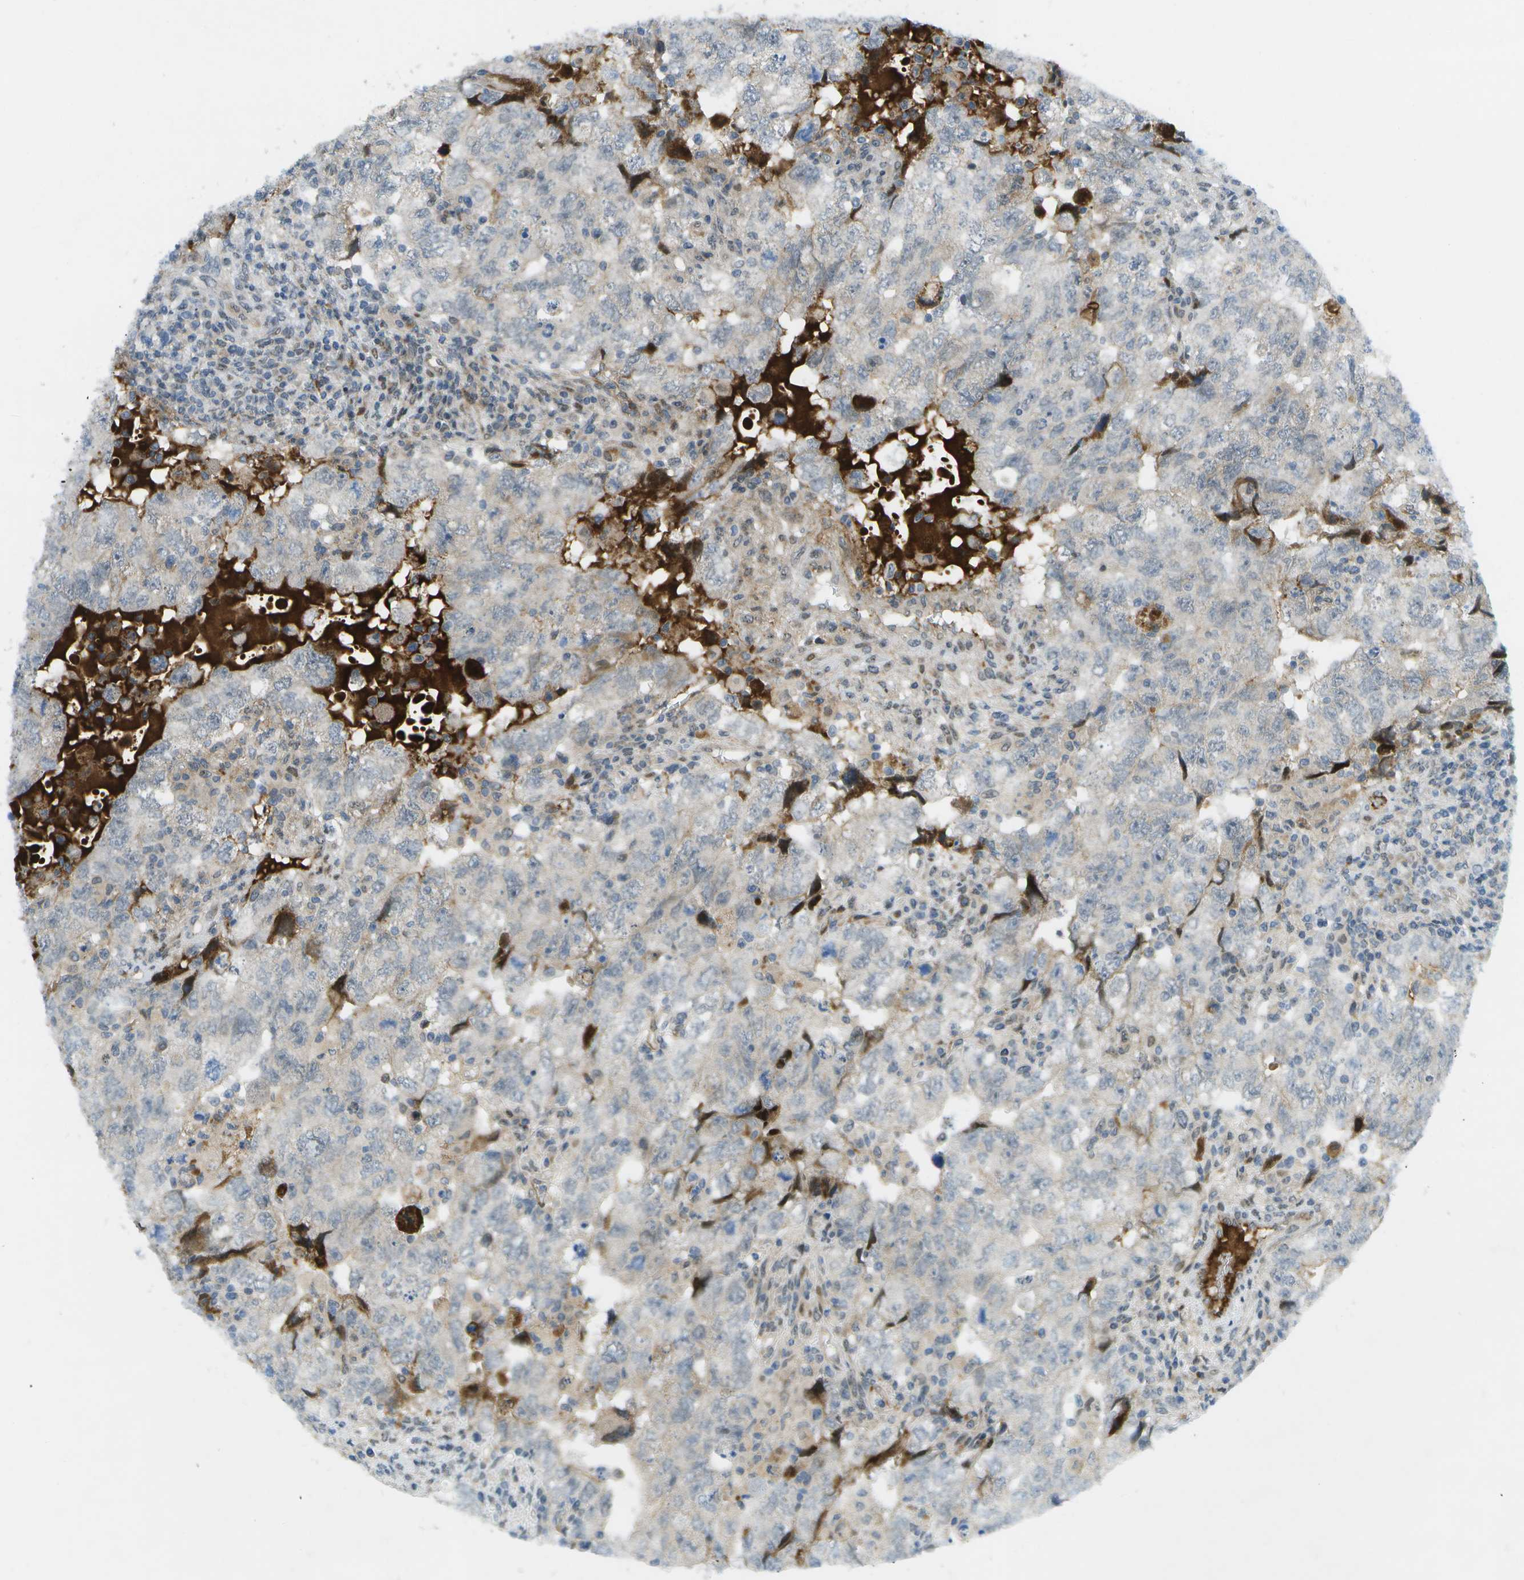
{"staining": {"intensity": "weak", "quantity": "25%-75%", "location": "cytoplasmic/membranous"}, "tissue": "testis cancer", "cell_type": "Tumor cells", "image_type": "cancer", "snomed": [{"axis": "morphology", "description": "Seminoma, NOS"}, {"axis": "topography", "description": "Testis"}], "caption": "High-magnification brightfield microscopy of testis cancer stained with DAB (3,3'-diaminobenzidine) (brown) and counterstained with hematoxylin (blue). tumor cells exhibit weak cytoplasmic/membranous positivity is present in about25%-75% of cells.", "gene": "CACNB4", "patient": {"sex": "male", "age": 22}}